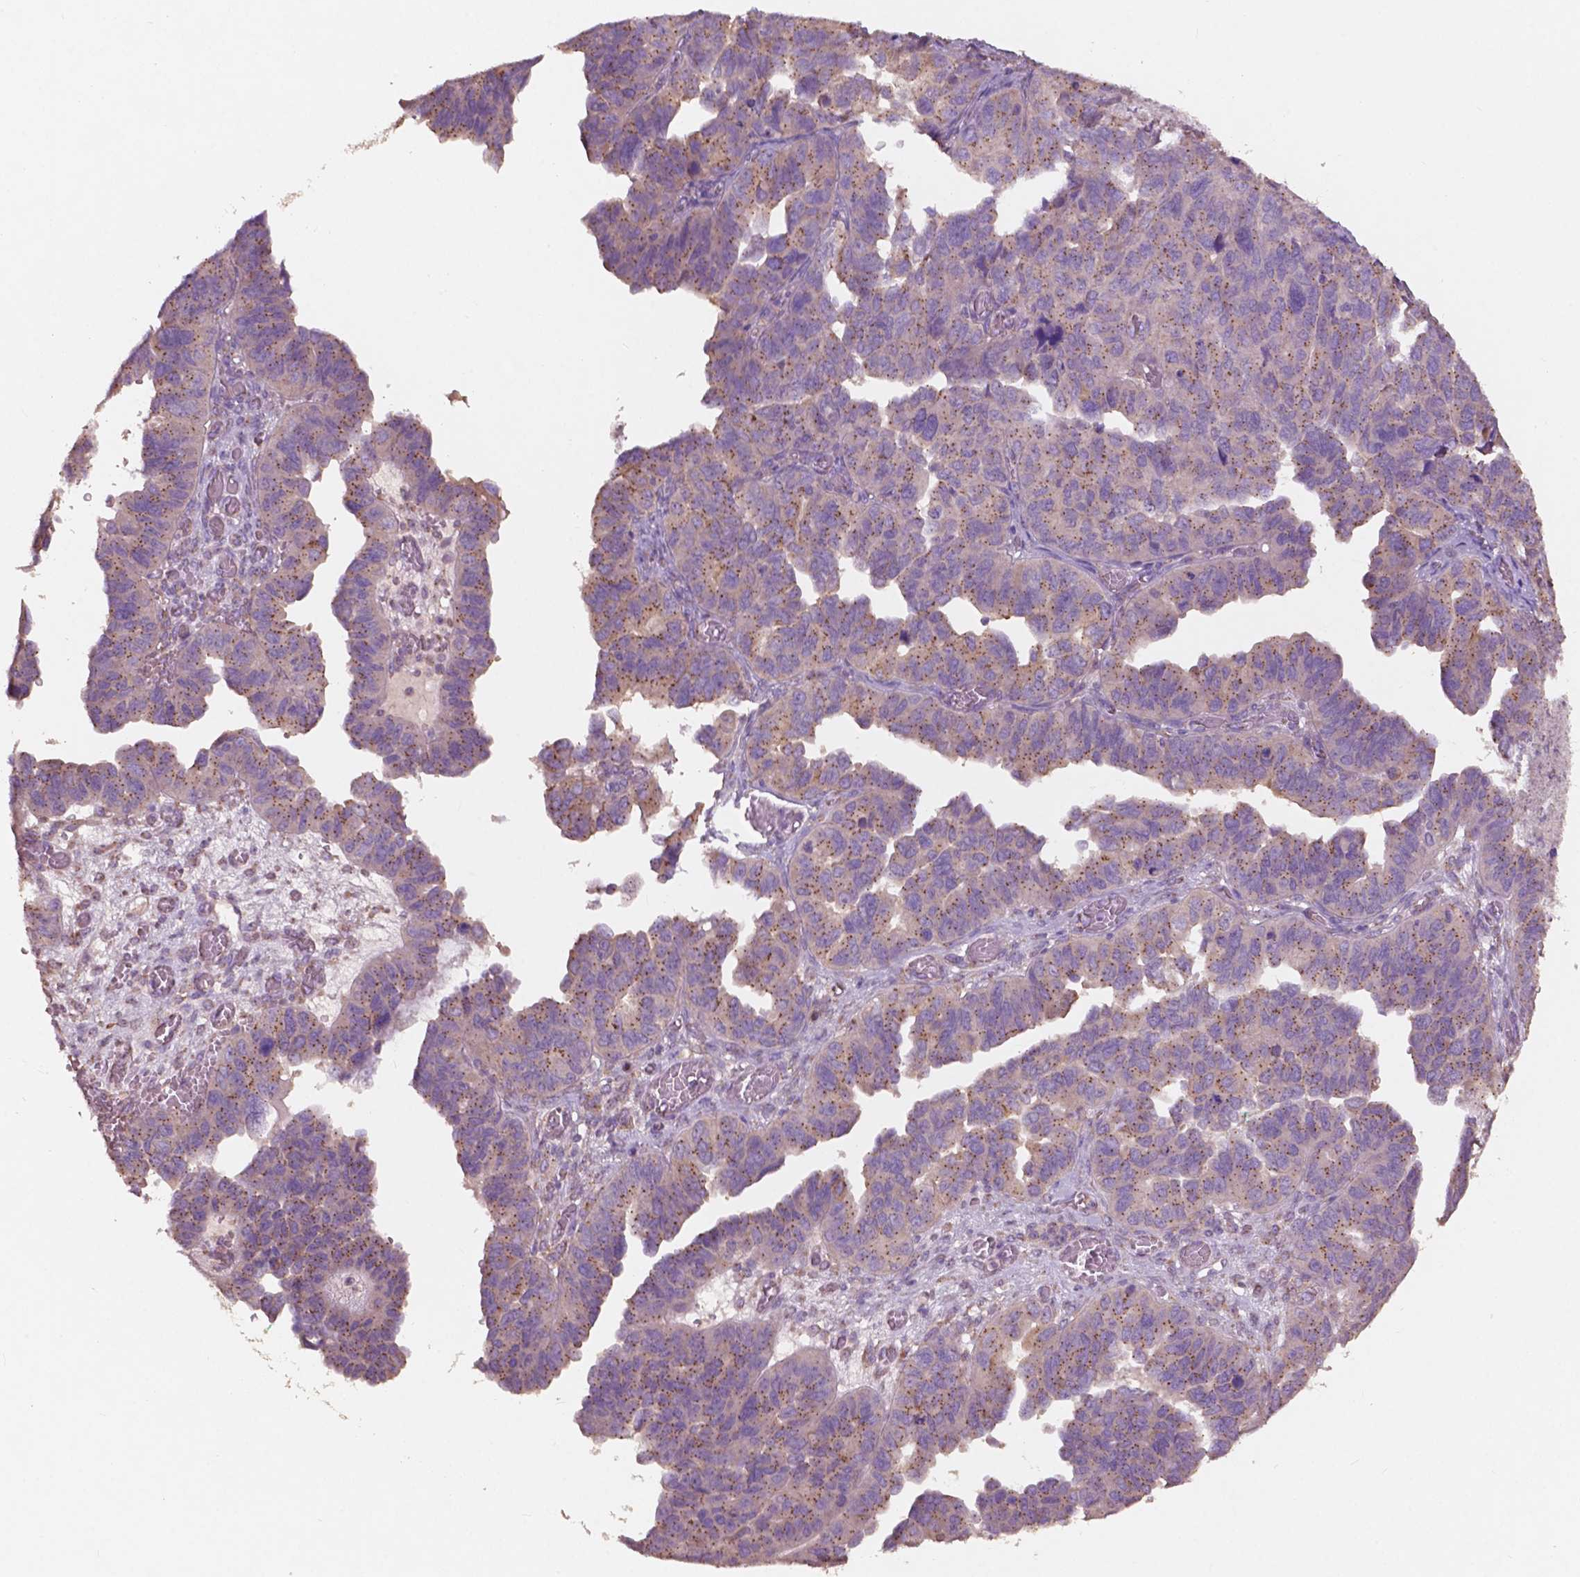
{"staining": {"intensity": "moderate", "quantity": "25%-75%", "location": "cytoplasmic/membranous"}, "tissue": "ovarian cancer", "cell_type": "Tumor cells", "image_type": "cancer", "snomed": [{"axis": "morphology", "description": "Cystadenocarcinoma, serous, NOS"}, {"axis": "topography", "description": "Ovary"}], "caption": "A high-resolution photomicrograph shows immunohistochemistry staining of ovarian cancer, which demonstrates moderate cytoplasmic/membranous positivity in about 25%-75% of tumor cells. The protein of interest is stained brown, and the nuclei are stained in blue (DAB (3,3'-diaminobenzidine) IHC with brightfield microscopy, high magnification).", "gene": "CHPT1", "patient": {"sex": "female", "age": 64}}